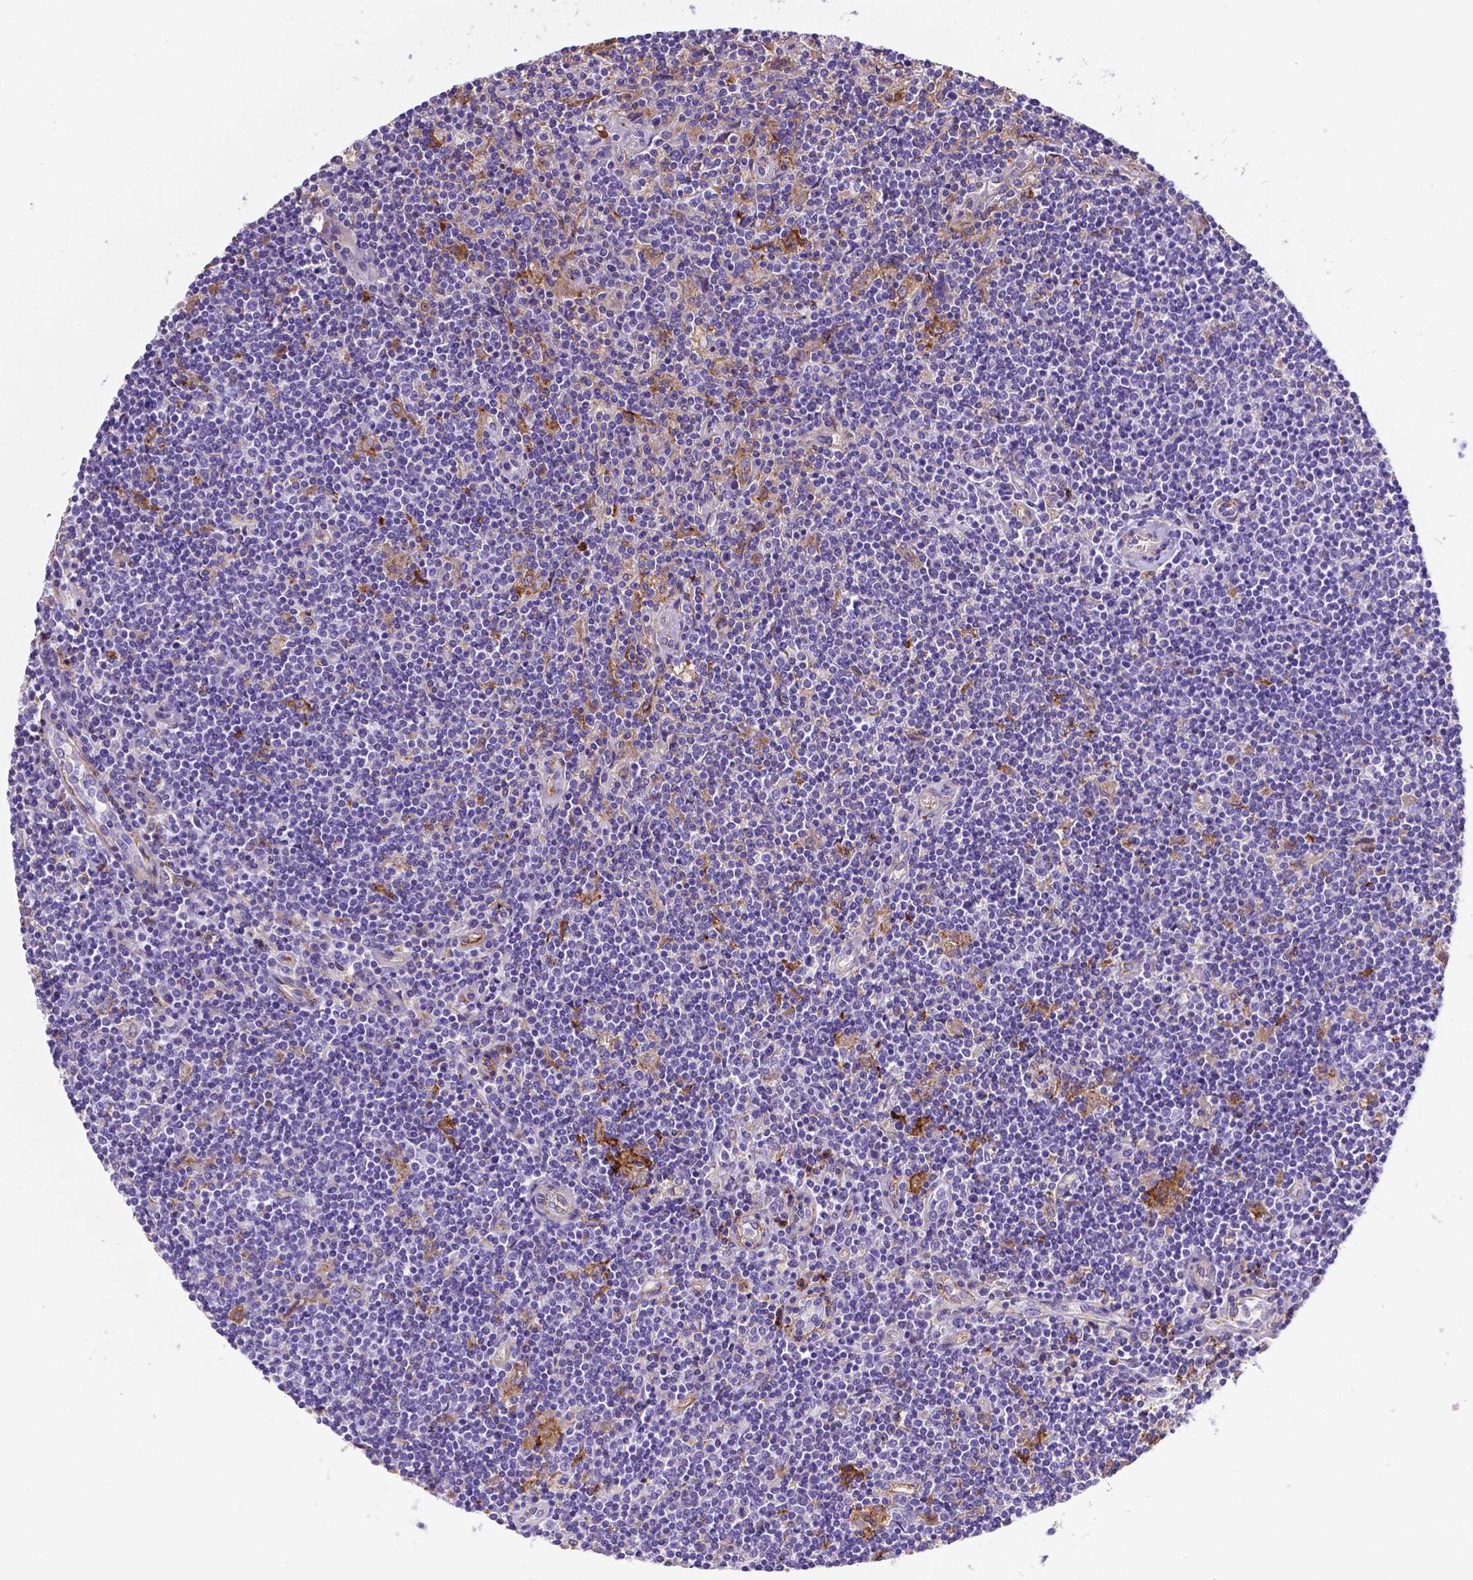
{"staining": {"intensity": "negative", "quantity": "none", "location": "none"}, "tissue": "lymphoma", "cell_type": "Tumor cells", "image_type": "cancer", "snomed": [{"axis": "morphology", "description": "Hodgkin's disease, NOS"}, {"axis": "topography", "description": "Lymph node"}], "caption": "IHC histopathology image of neoplastic tissue: Hodgkin's disease stained with DAB reveals no significant protein positivity in tumor cells.", "gene": "APOE", "patient": {"sex": "male", "age": 40}}